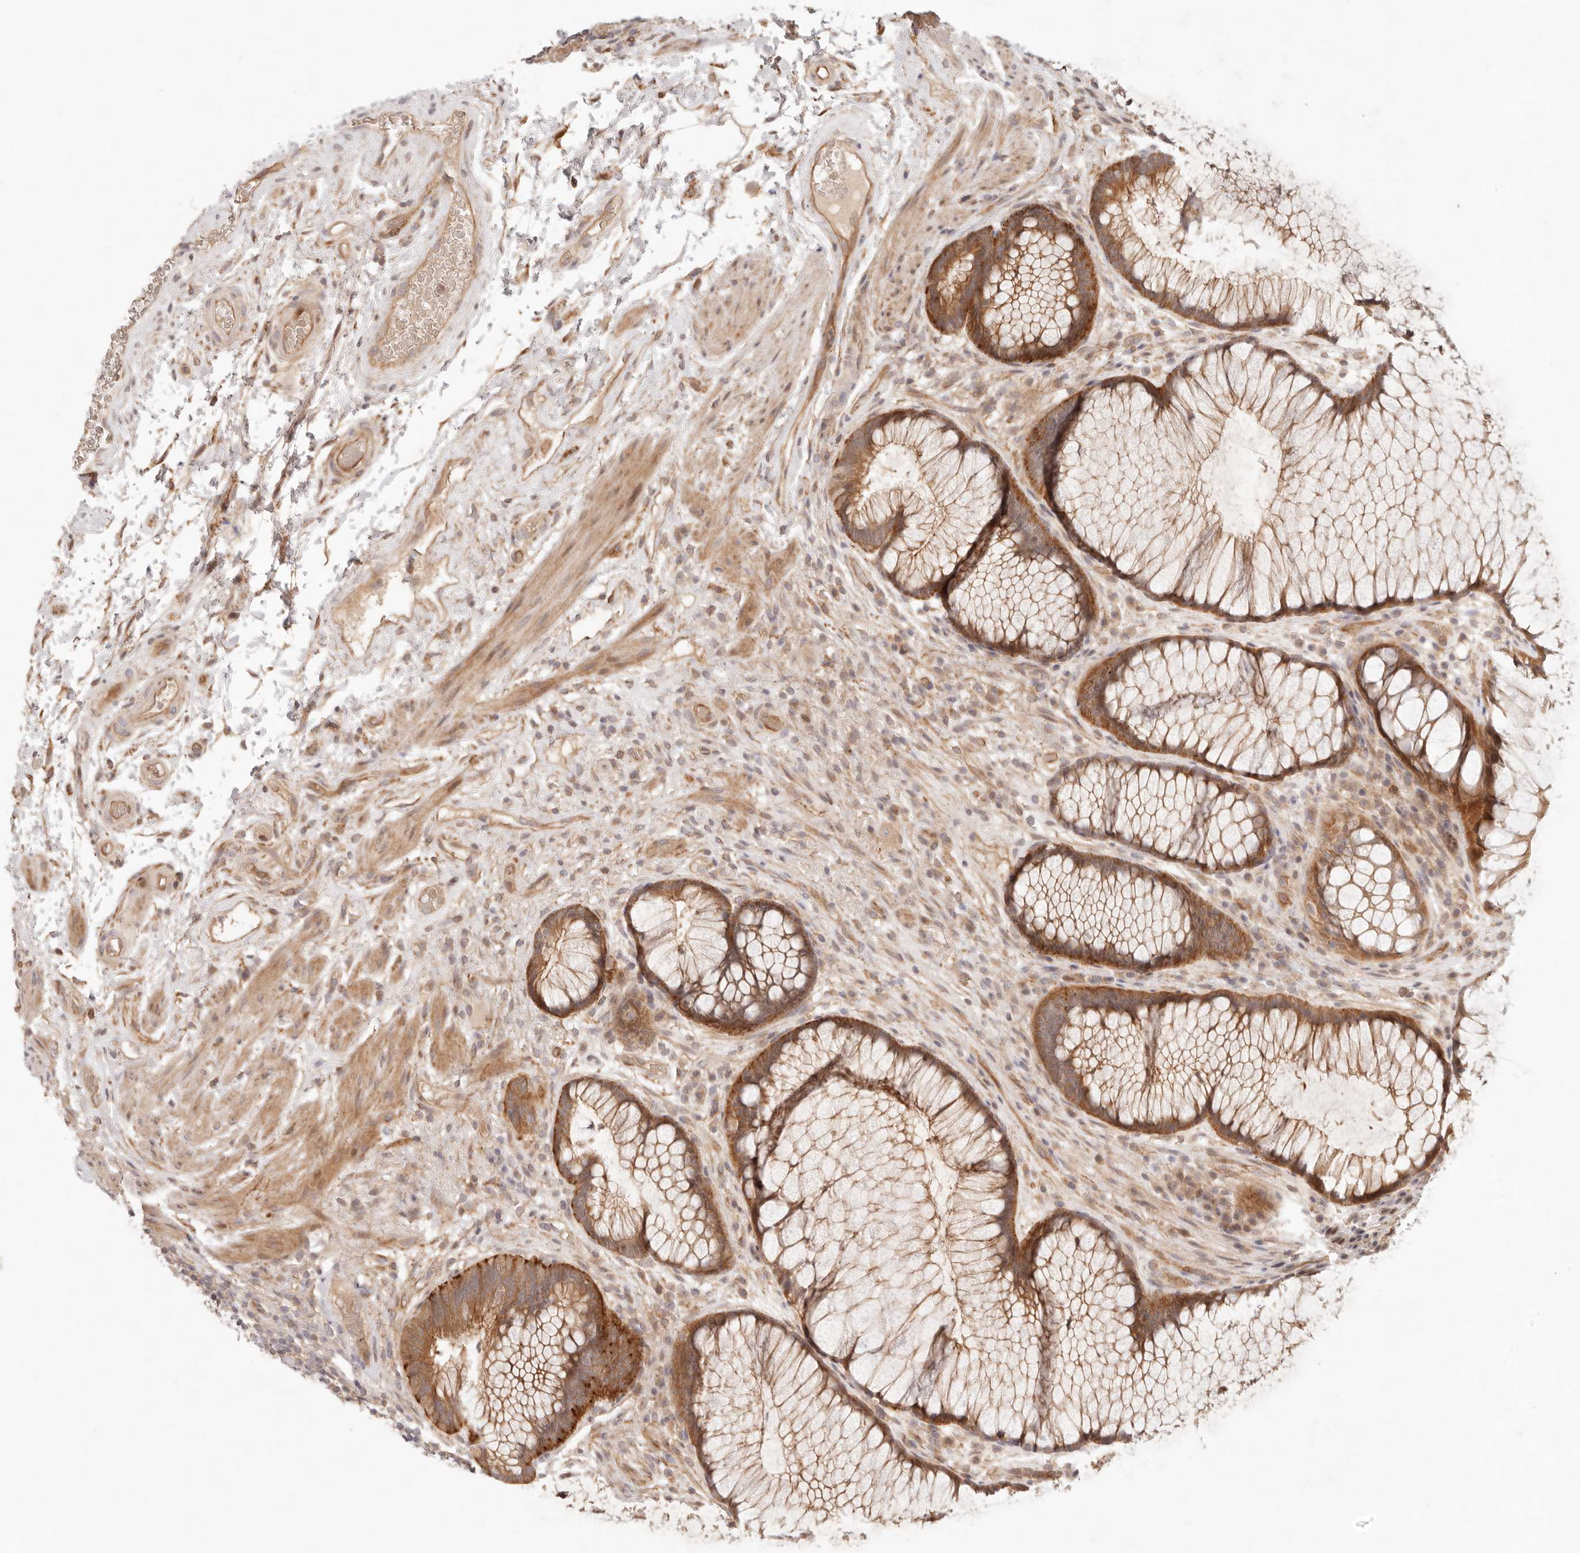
{"staining": {"intensity": "moderate", "quantity": ">75%", "location": "cytoplasmic/membranous"}, "tissue": "rectum", "cell_type": "Glandular cells", "image_type": "normal", "snomed": [{"axis": "morphology", "description": "Normal tissue, NOS"}, {"axis": "topography", "description": "Rectum"}], "caption": "There is medium levels of moderate cytoplasmic/membranous expression in glandular cells of benign rectum, as demonstrated by immunohistochemical staining (brown color).", "gene": "PPP1R3B", "patient": {"sex": "male", "age": 51}}